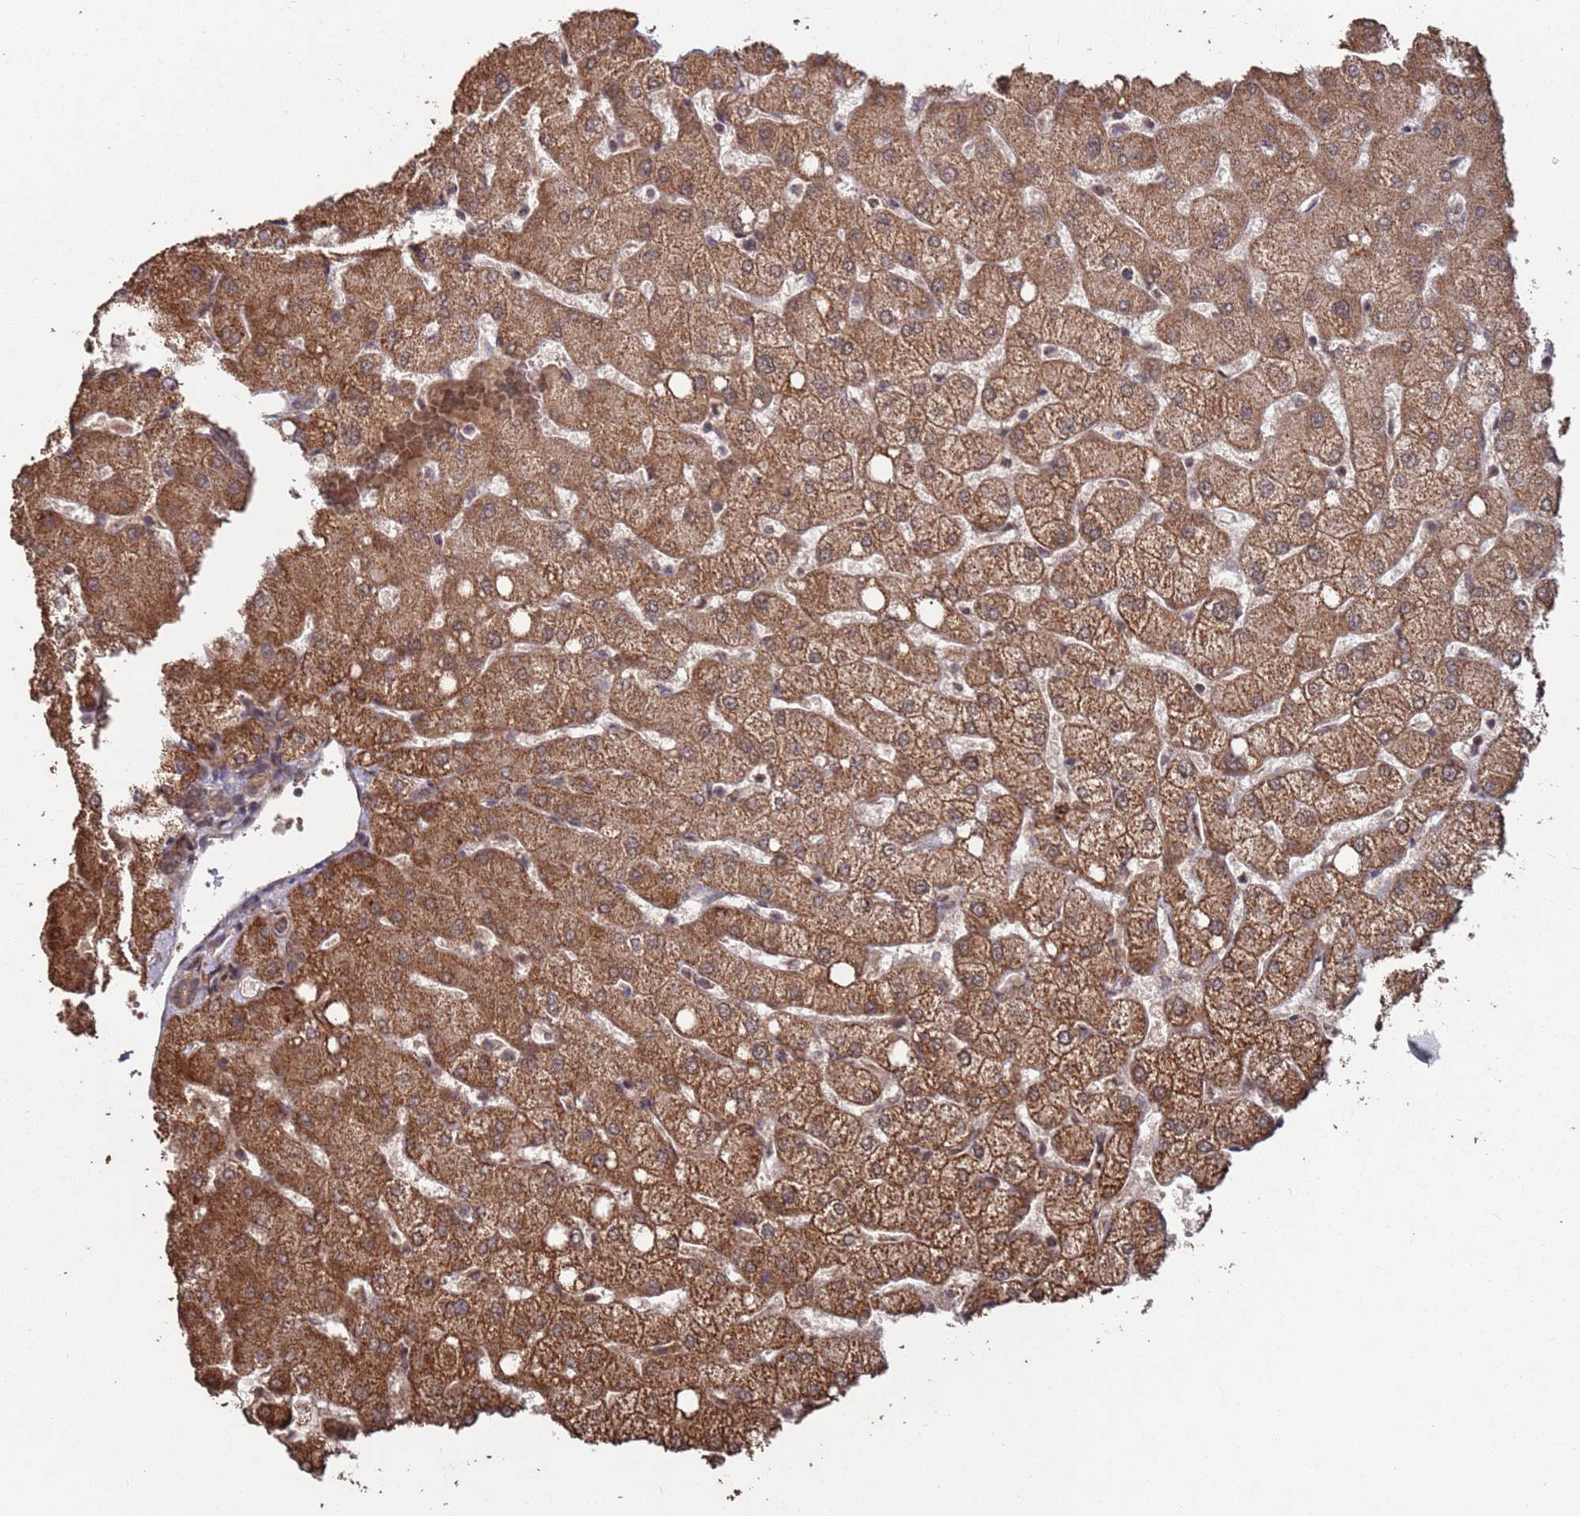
{"staining": {"intensity": "moderate", "quantity": ">75%", "location": "cytoplasmic/membranous"}, "tissue": "liver", "cell_type": "Cholangiocytes", "image_type": "normal", "snomed": [{"axis": "morphology", "description": "Normal tissue, NOS"}, {"axis": "topography", "description": "Liver"}], "caption": "A medium amount of moderate cytoplasmic/membranous positivity is appreciated in approximately >75% of cholangiocytes in unremarkable liver.", "gene": "PRR7", "patient": {"sex": "female", "age": 54}}